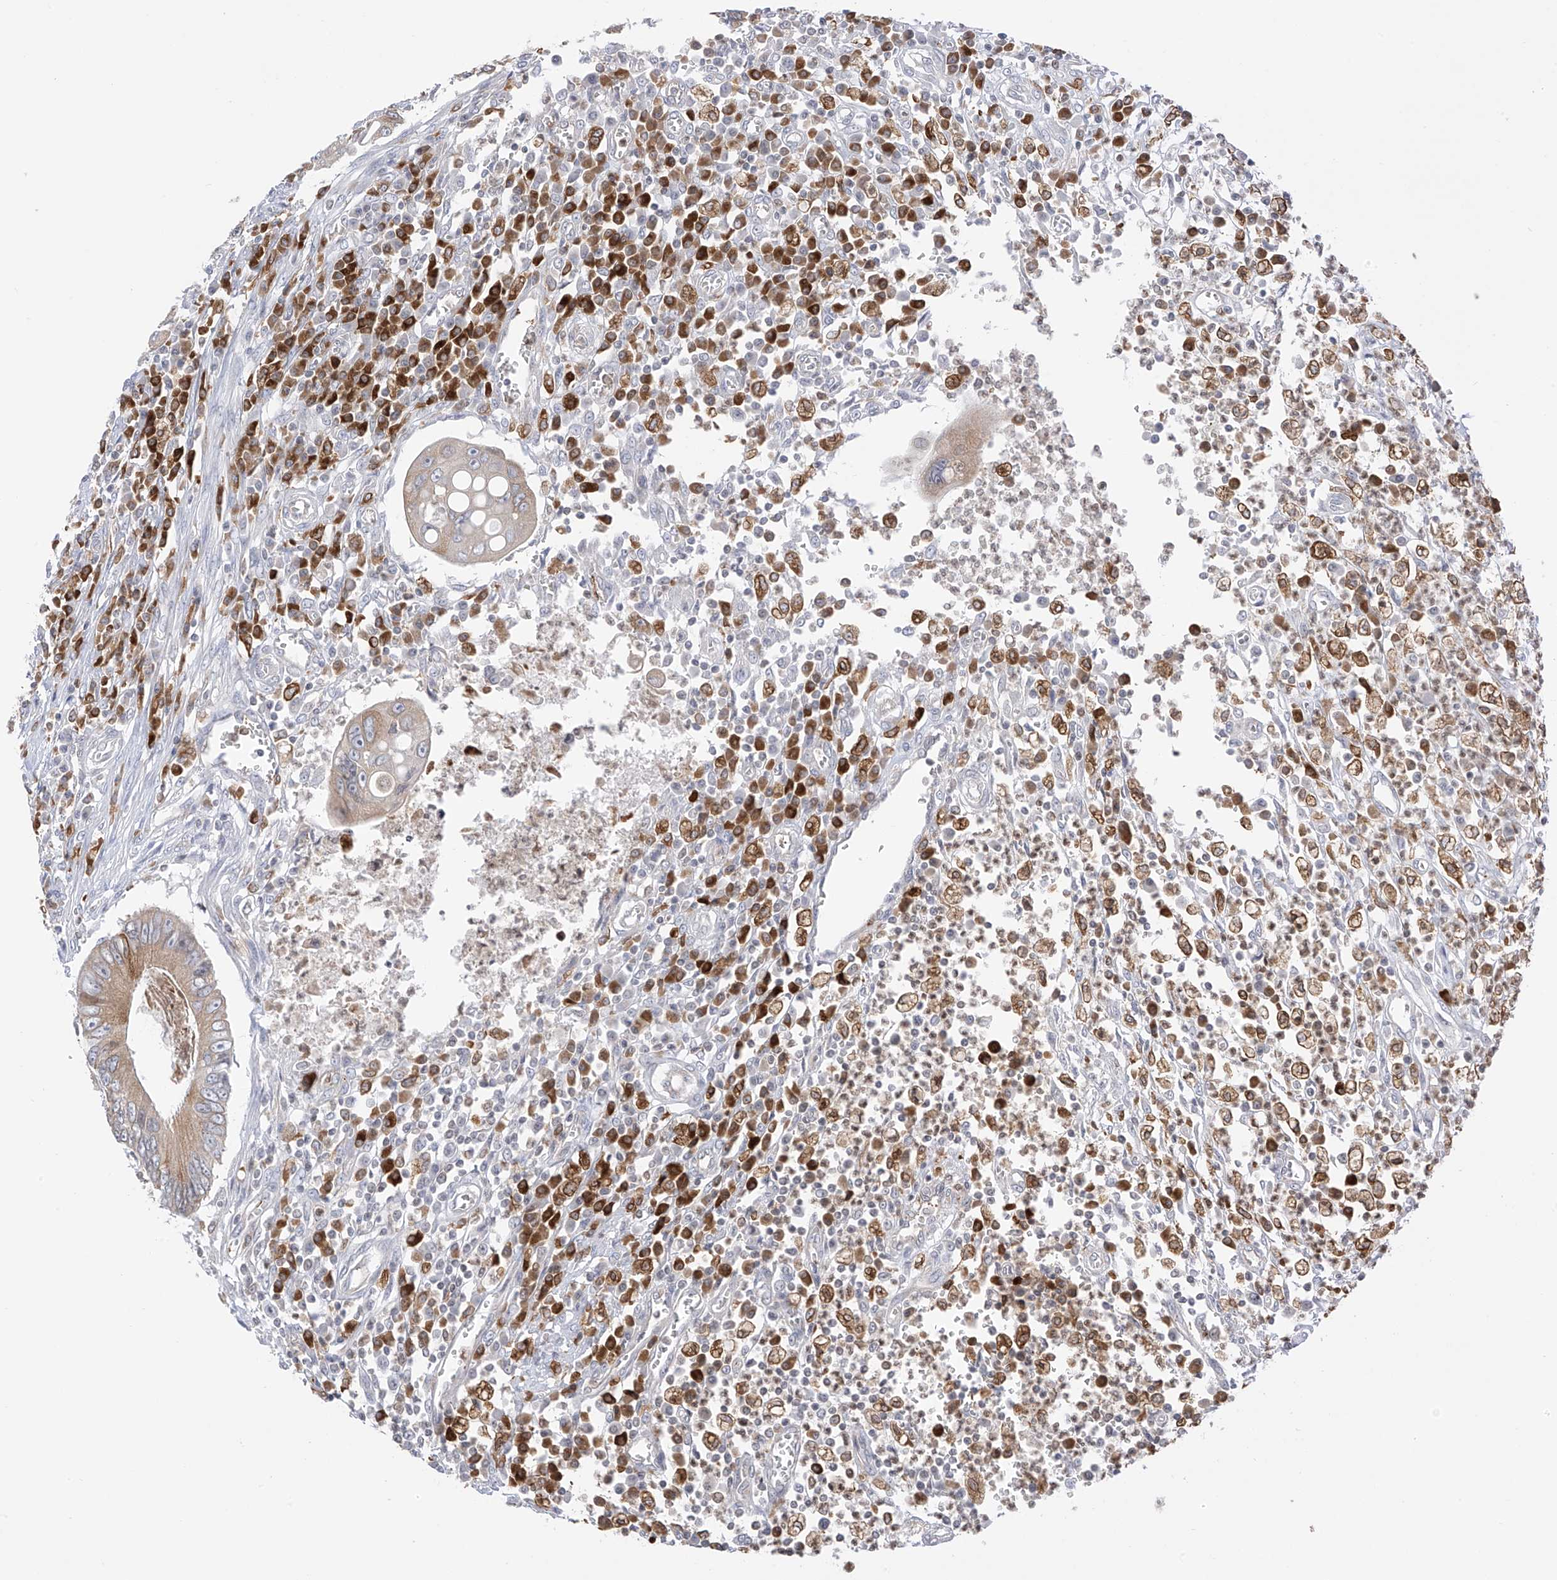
{"staining": {"intensity": "moderate", "quantity": "25%-75%", "location": "cytoplasmic/membranous"}, "tissue": "colorectal cancer", "cell_type": "Tumor cells", "image_type": "cancer", "snomed": [{"axis": "morphology", "description": "Inflammation, NOS"}, {"axis": "morphology", "description": "Adenocarcinoma, NOS"}, {"axis": "topography", "description": "Colon"}], "caption": "A high-resolution histopathology image shows IHC staining of colorectal cancer, which demonstrates moderate cytoplasmic/membranous staining in approximately 25%-75% of tumor cells. The protein is shown in brown color, while the nuclei are stained blue.", "gene": "TBXAS1", "patient": {"sex": "male", "age": 72}}